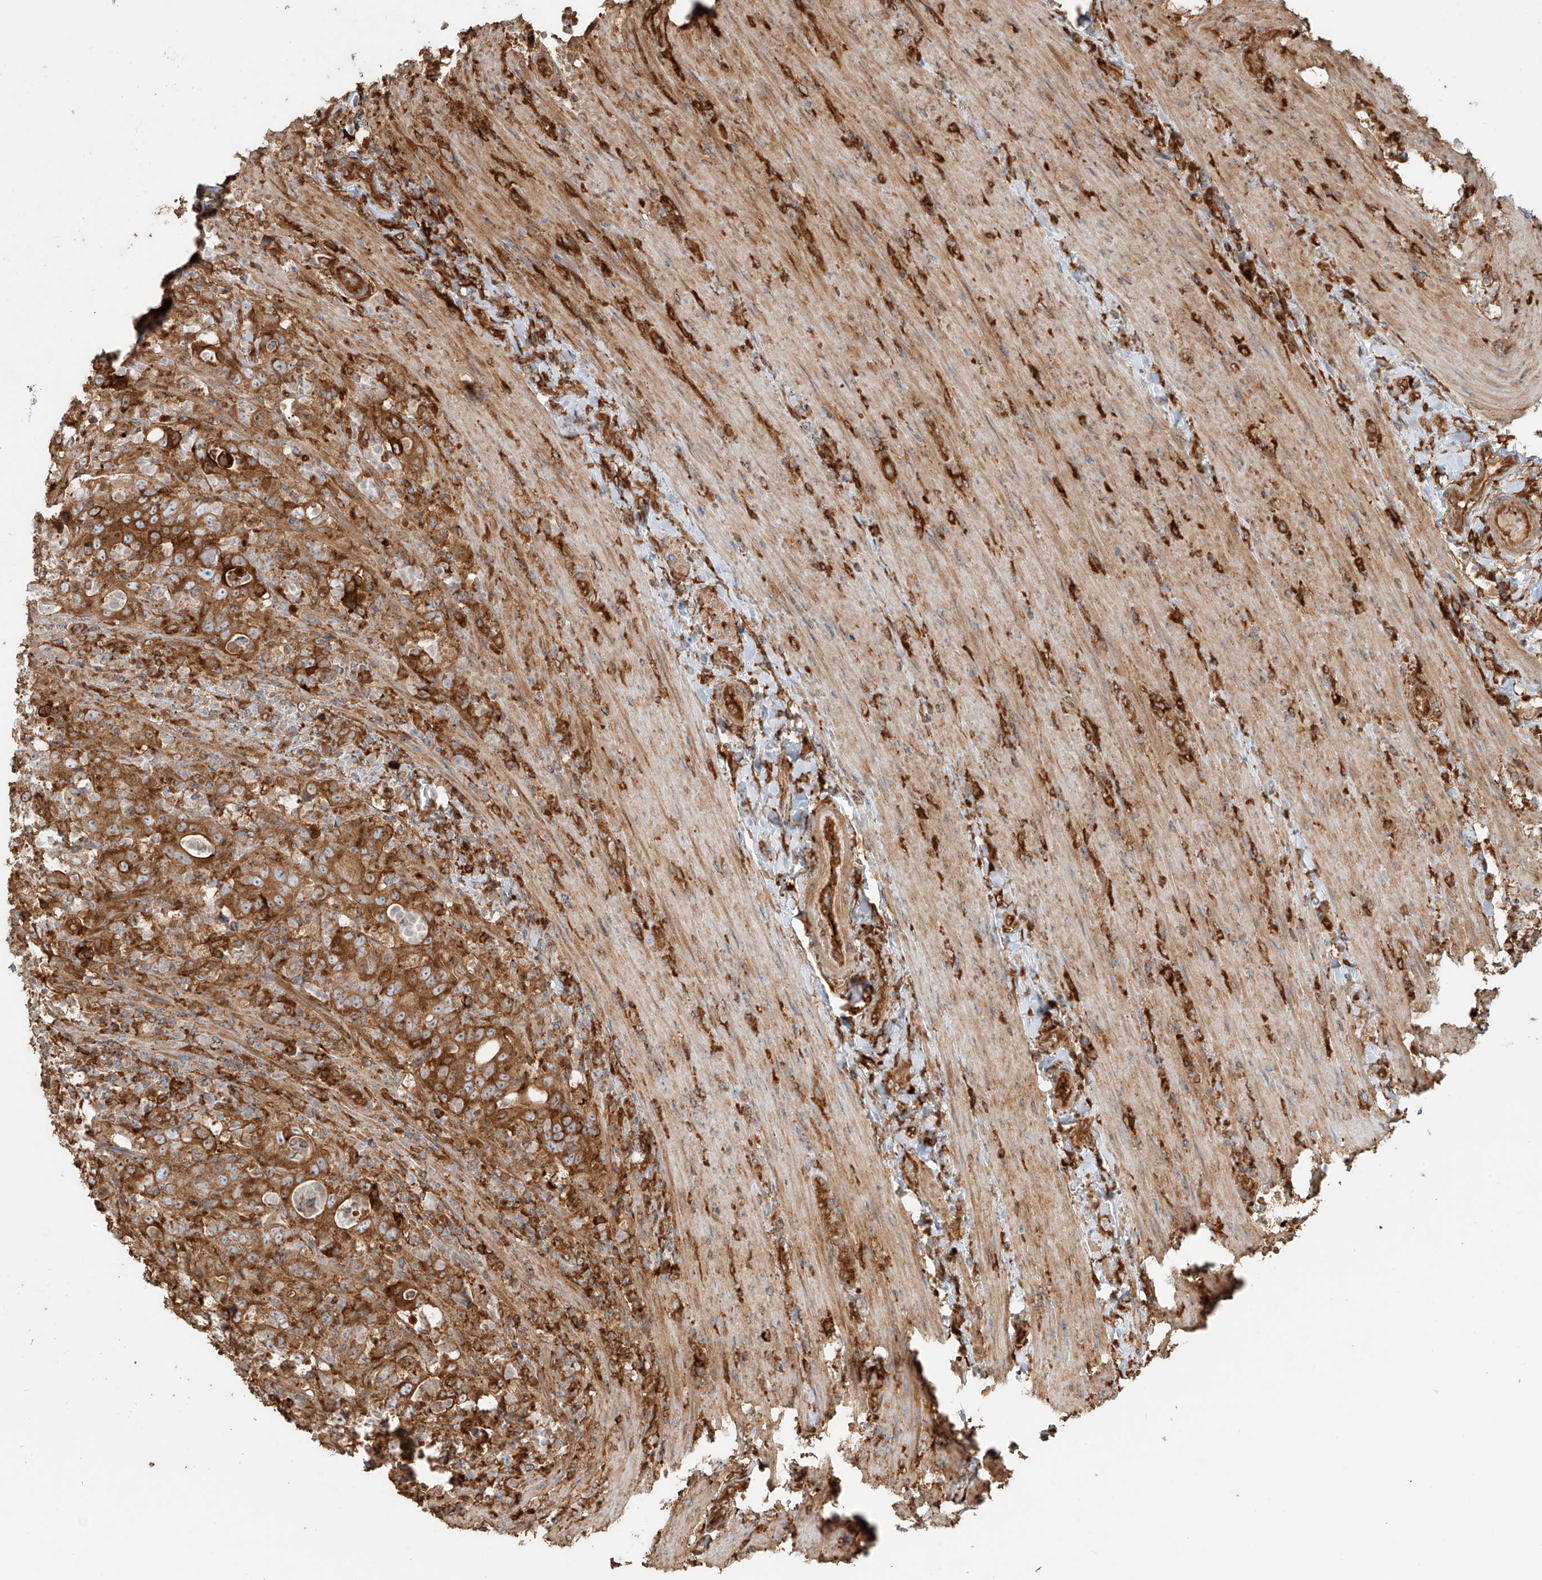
{"staining": {"intensity": "strong", "quantity": ">75%", "location": "cytoplasmic/membranous"}, "tissue": "colorectal cancer", "cell_type": "Tumor cells", "image_type": "cancer", "snomed": [{"axis": "morphology", "description": "Adenocarcinoma, NOS"}, {"axis": "topography", "description": "Colon"}], "caption": "The immunohistochemical stain shows strong cytoplasmic/membranous staining in tumor cells of colorectal adenocarcinoma tissue.", "gene": "SNX9", "patient": {"sex": "female", "age": 75}}